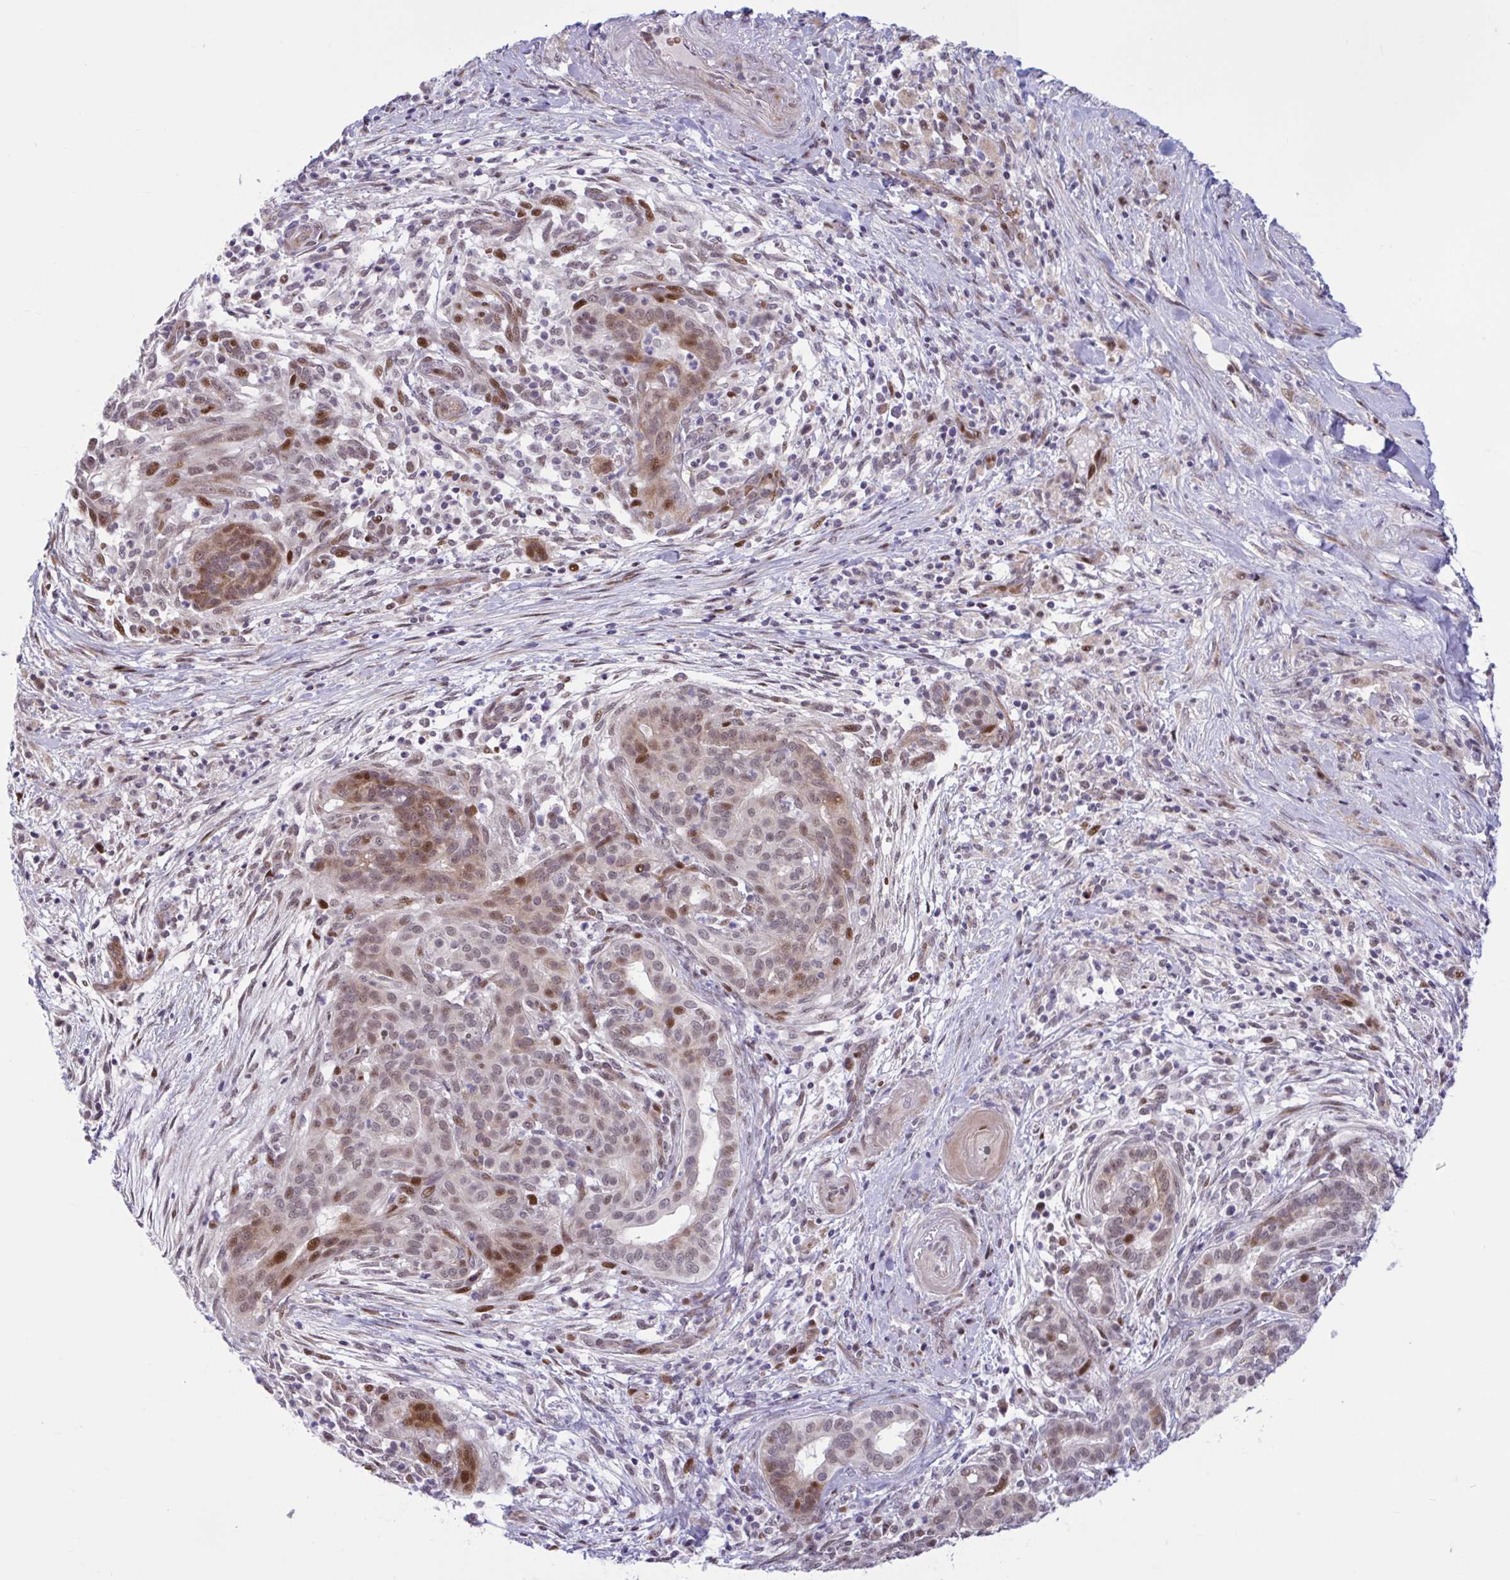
{"staining": {"intensity": "moderate", "quantity": "25%-75%", "location": "nuclear"}, "tissue": "pancreatic cancer", "cell_type": "Tumor cells", "image_type": "cancer", "snomed": [{"axis": "morphology", "description": "Adenocarcinoma, NOS"}, {"axis": "topography", "description": "Pancreas"}], "caption": "Protein analysis of pancreatic cancer (adenocarcinoma) tissue demonstrates moderate nuclear expression in about 25%-75% of tumor cells.", "gene": "RBL1", "patient": {"sex": "male", "age": 44}}